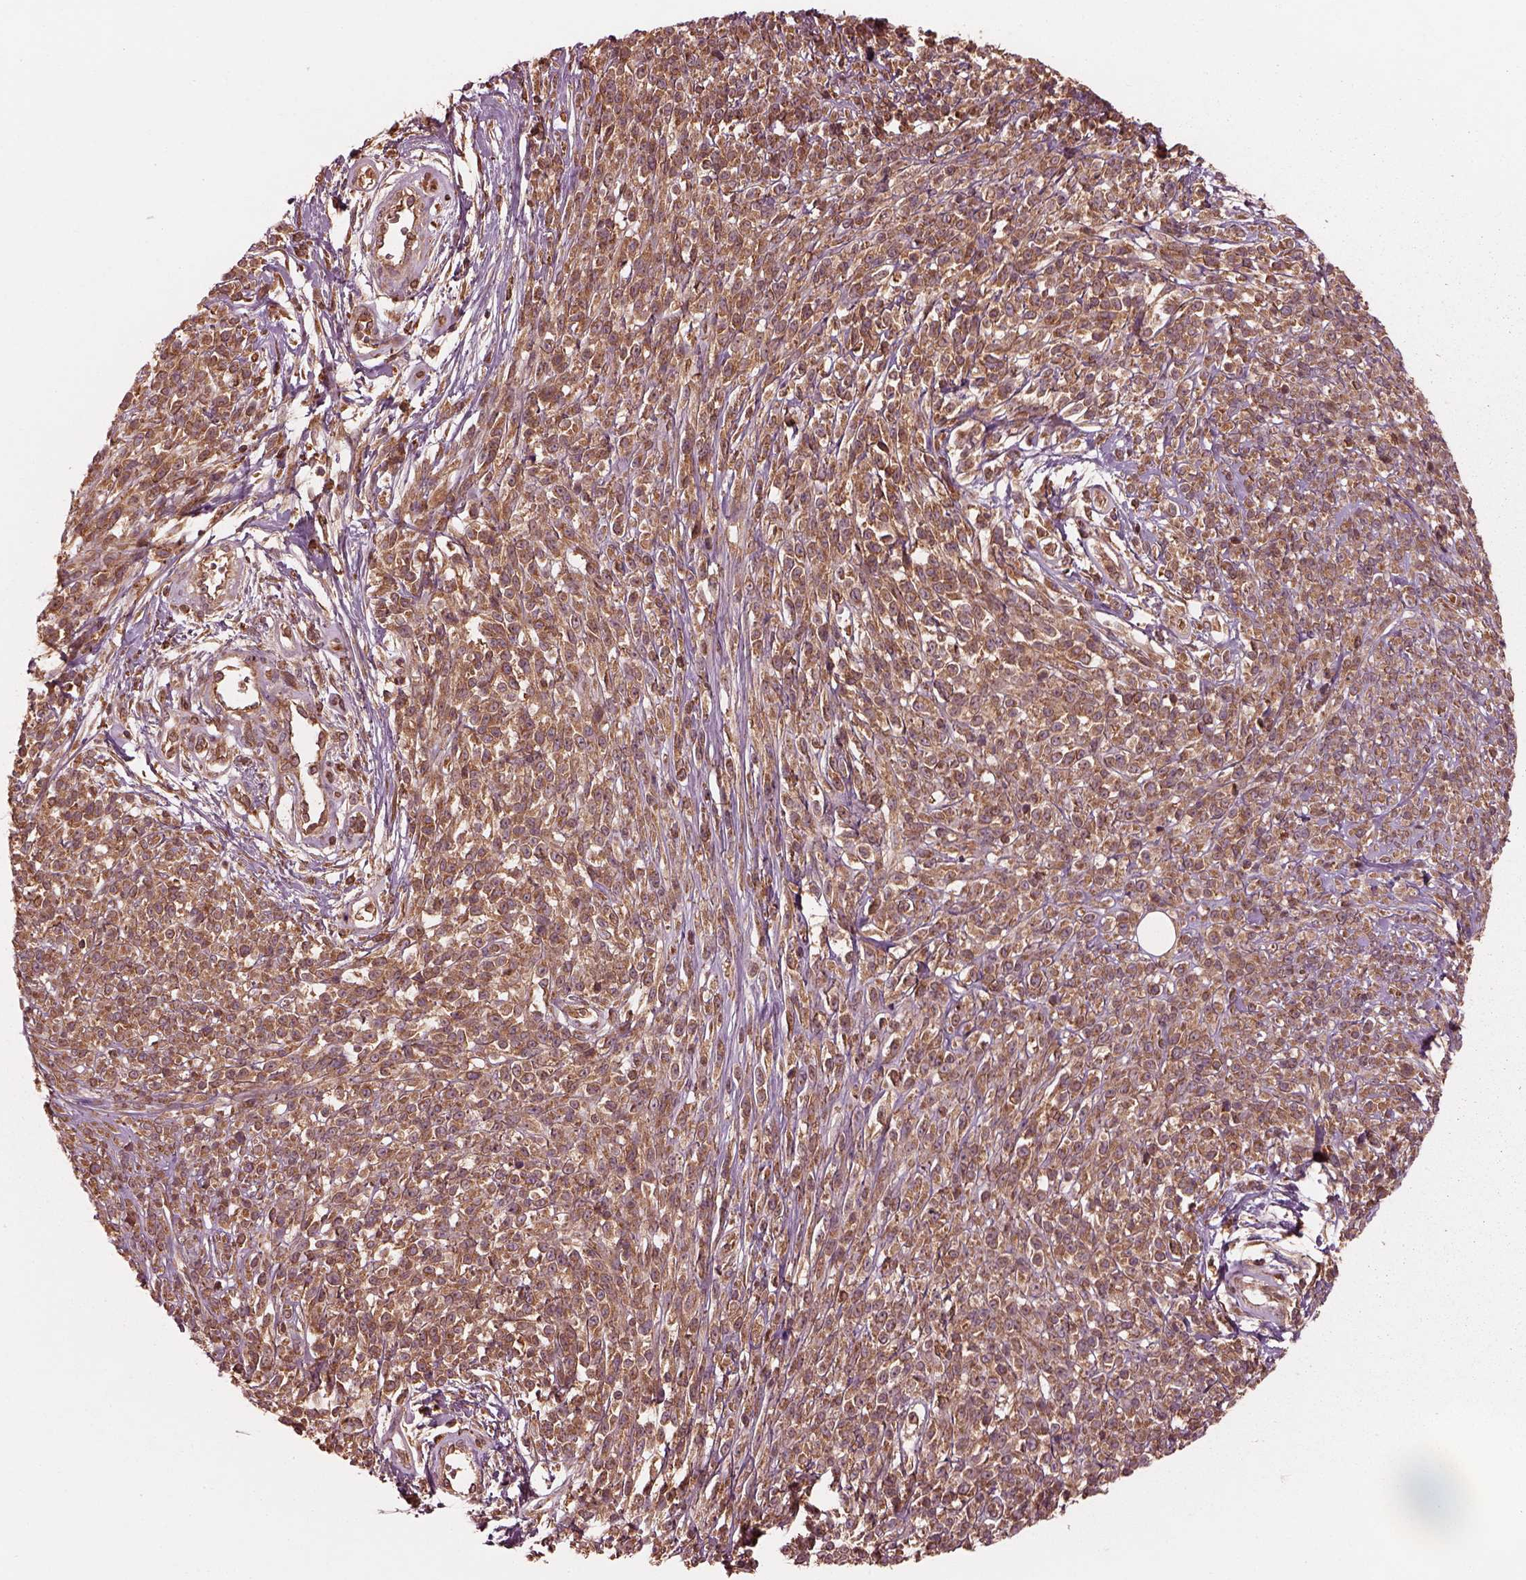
{"staining": {"intensity": "moderate", "quantity": ">75%", "location": "cytoplasmic/membranous"}, "tissue": "melanoma", "cell_type": "Tumor cells", "image_type": "cancer", "snomed": [{"axis": "morphology", "description": "Malignant melanoma, NOS"}, {"axis": "topography", "description": "Skin"}, {"axis": "topography", "description": "Skin of trunk"}], "caption": "There is medium levels of moderate cytoplasmic/membranous positivity in tumor cells of melanoma, as demonstrated by immunohistochemical staining (brown color).", "gene": "PIK3R2", "patient": {"sex": "male", "age": 74}}